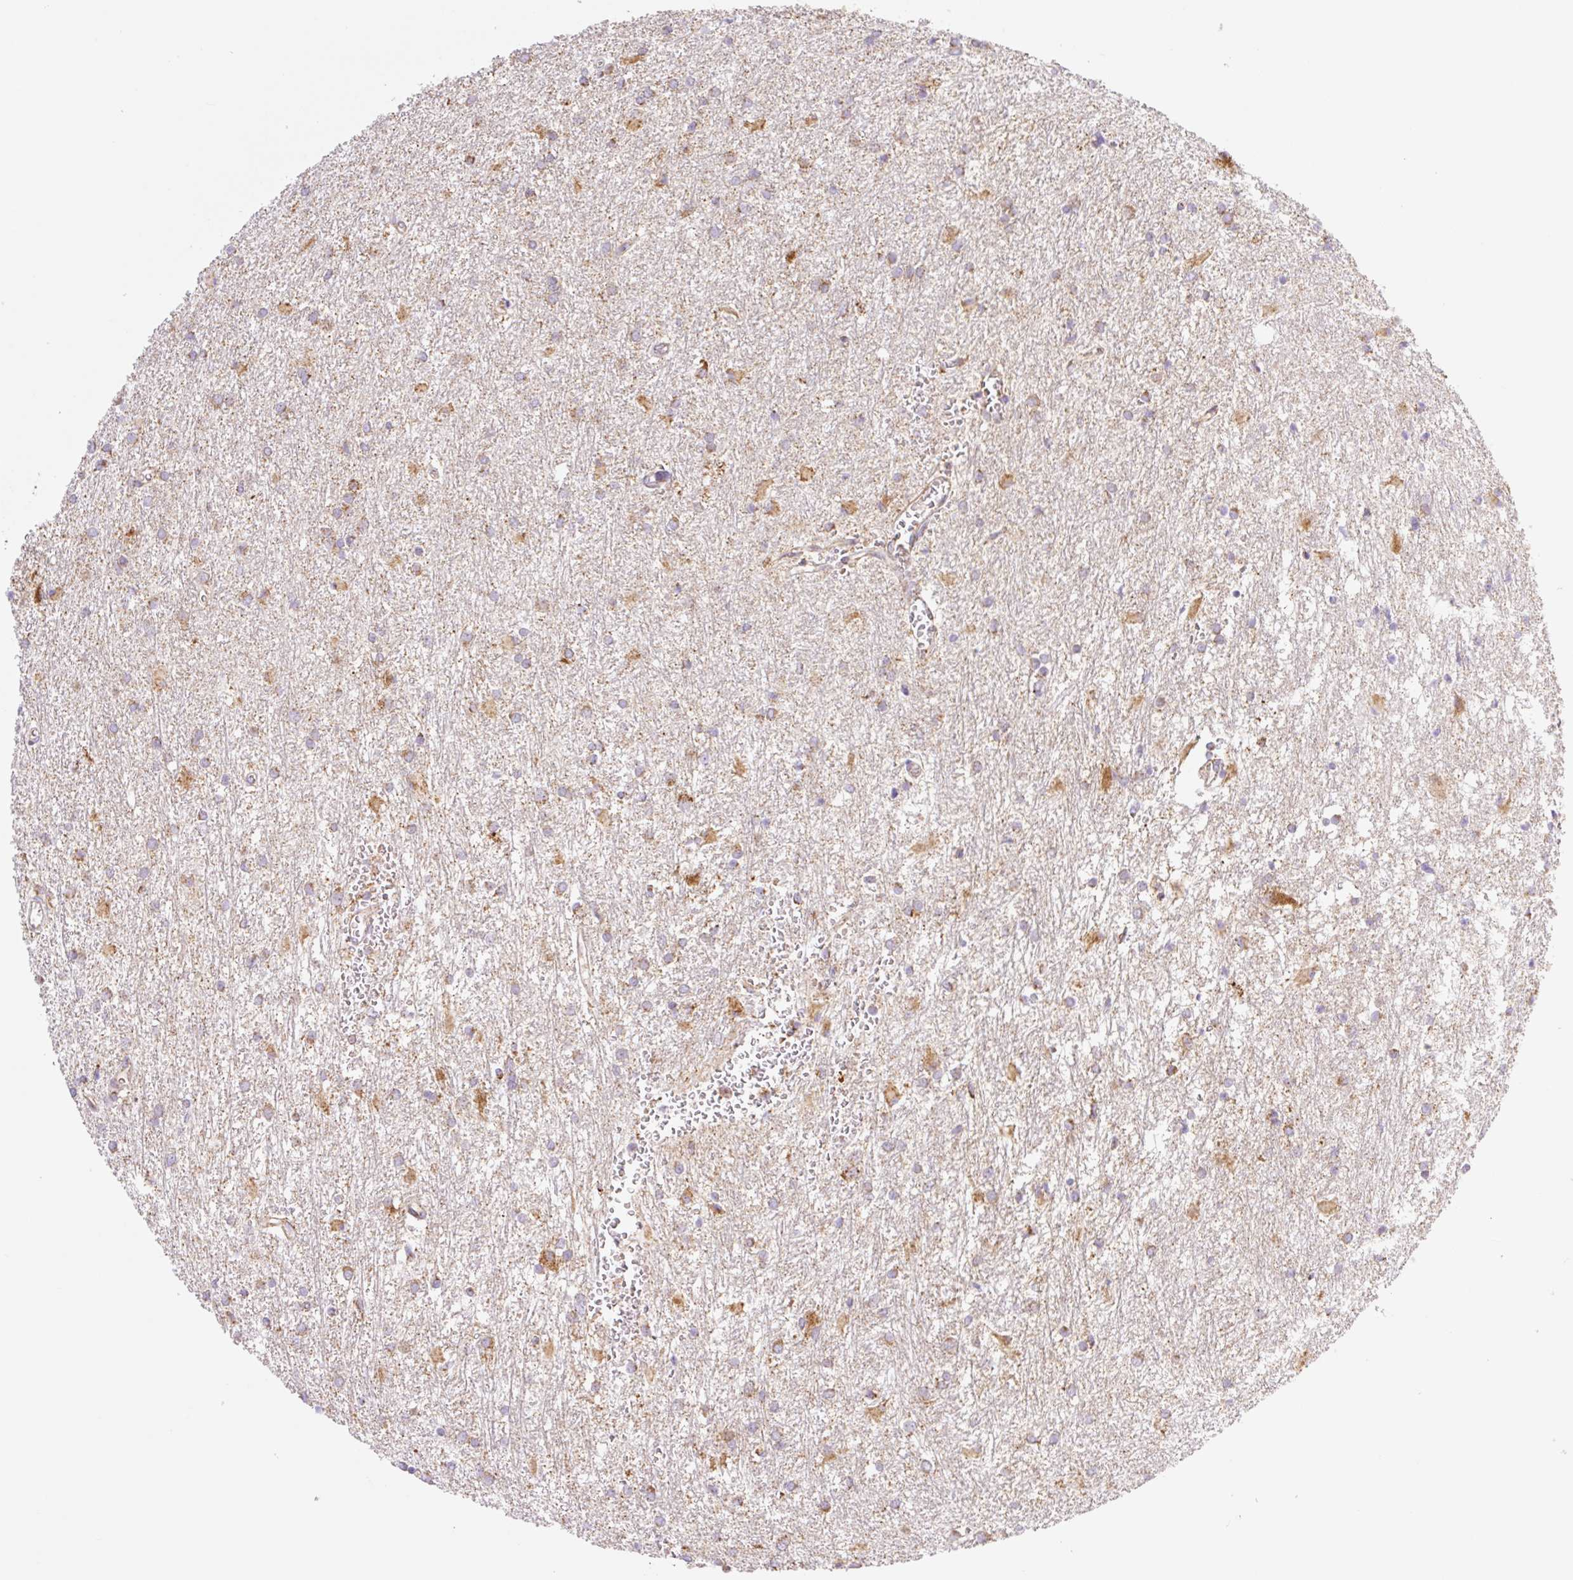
{"staining": {"intensity": "moderate", "quantity": "<25%", "location": "cytoplasmic/membranous"}, "tissue": "glioma", "cell_type": "Tumor cells", "image_type": "cancer", "snomed": [{"axis": "morphology", "description": "Glioma, malignant, High grade"}, {"axis": "topography", "description": "Brain"}], "caption": "The histopathology image displays staining of glioma, revealing moderate cytoplasmic/membranous protein positivity (brown color) within tumor cells.", "gene": "GOSR2", "patient": {"sex": "female", "age": 50}}